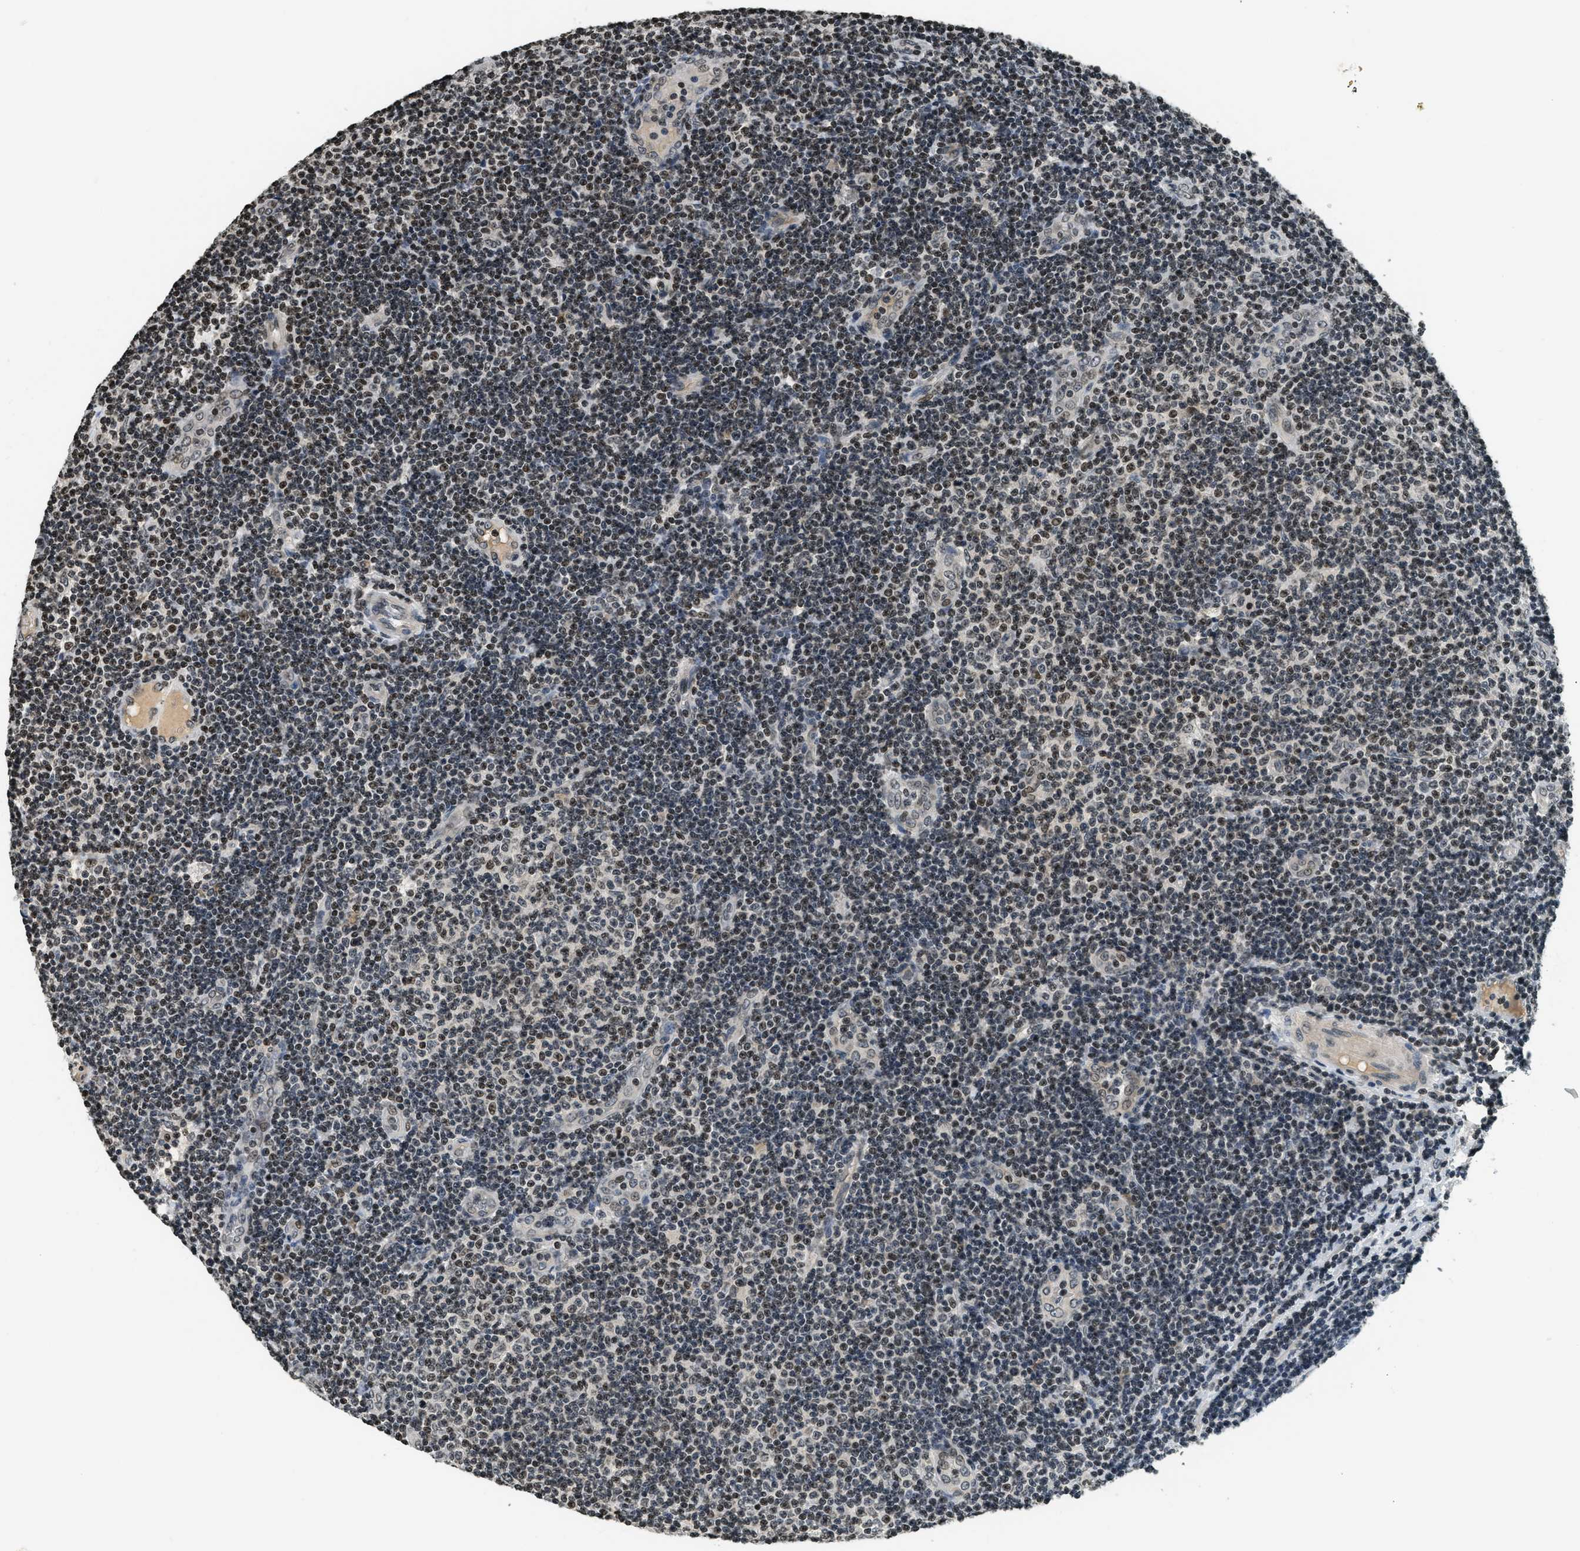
{"staining": {"intensity": "strong", "quantity": ">75%", "location": "nuclear"}, "tissue": "lymphoma", "cell_type": "Tumor cells", "image_type": "cancer", "snomed": [{"axis": "morphology", "description": "Malignant lymphoma, non-Hodgkin's type, Low grade"}, {"axis": "topography", "description": "Lymph node"}], "caption": "Strong nuclear staining for a protein is identified in approximately >75% of tumor cells of malignant lymphoma, non-Hodgkin's type (low-grade) using immunohistochemistry.", "gene": "LDB2", "patient": {"sex": "male", "age": 83}}